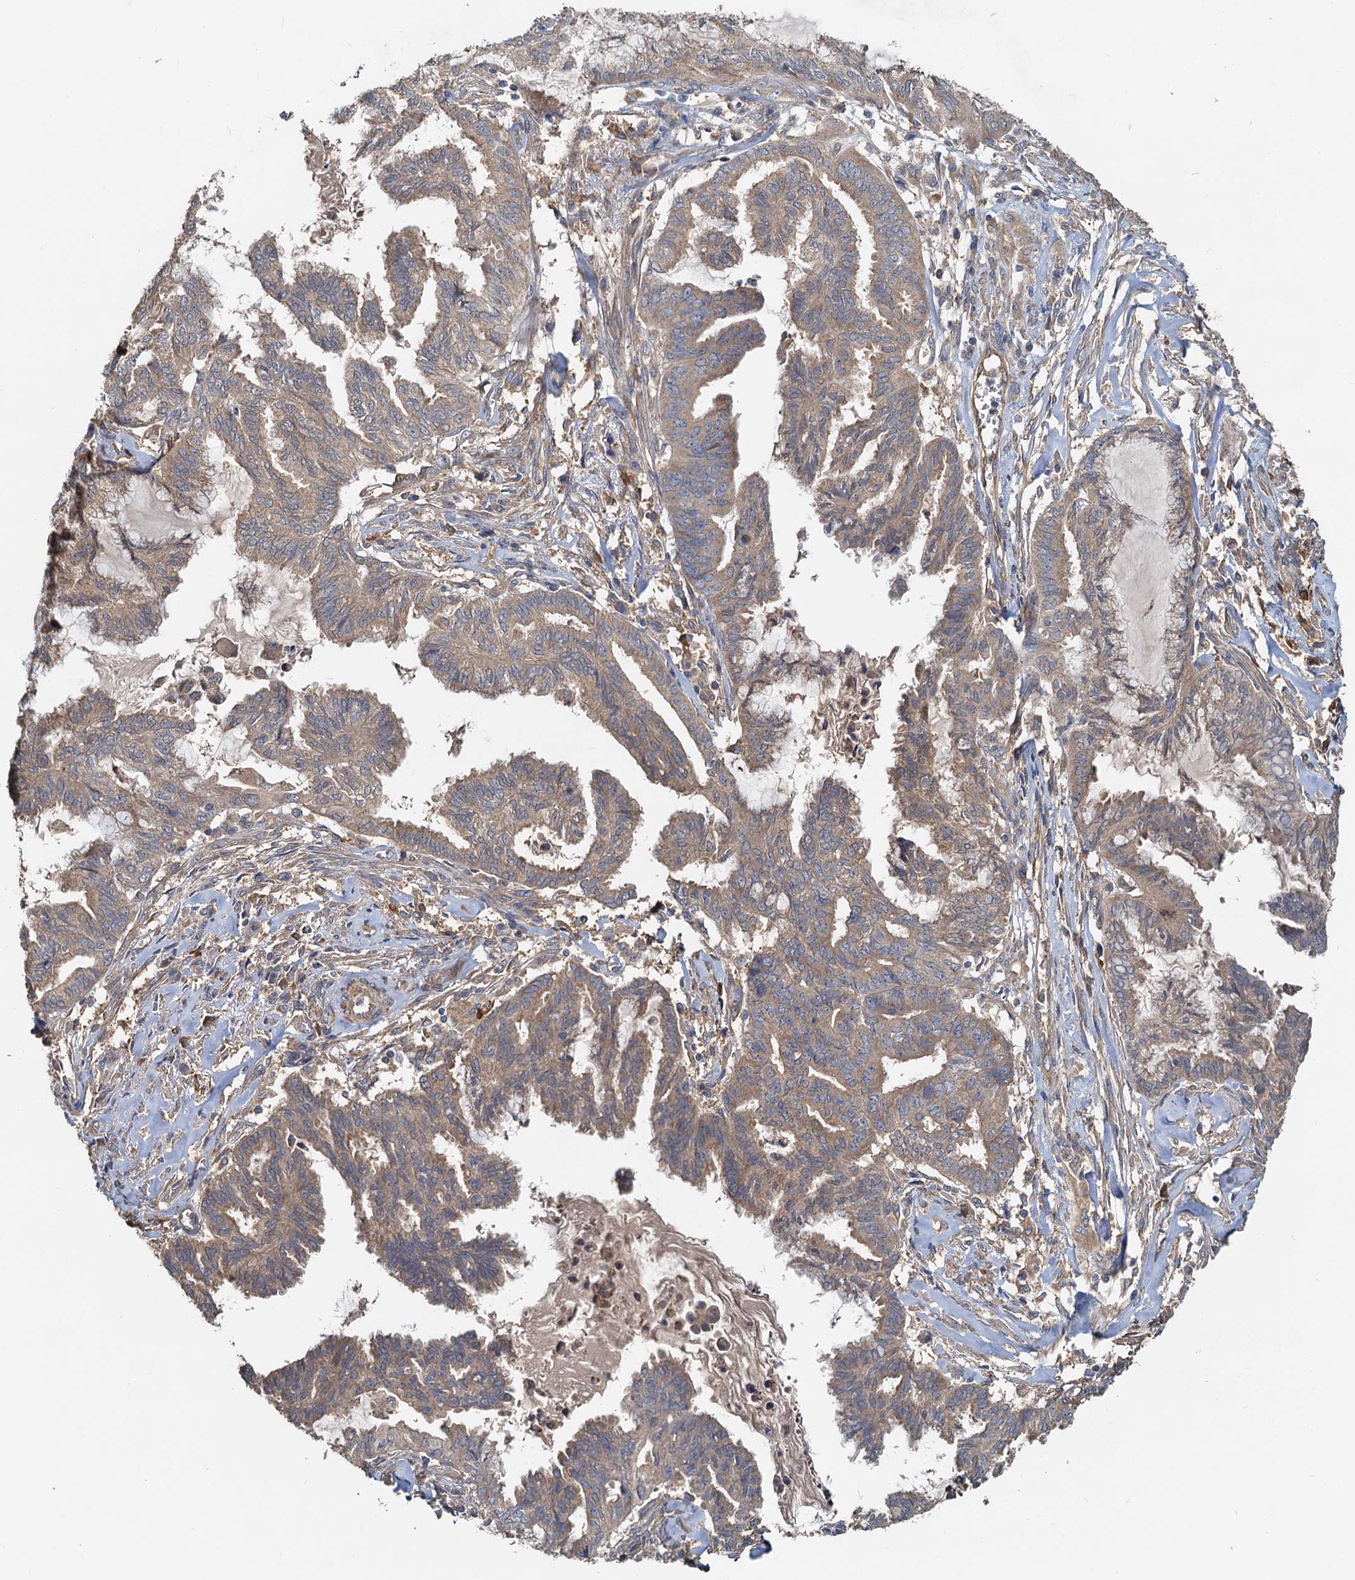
{"staining": {"intensity": "weak", "quantity": ">75%", "location": "cytoplasmic/membranous"}, "tissue": "endometrial cancer", "cell_type": "Tumor cells", "image_type": "cancer", "snomed": [{"axis": "morphology", "description": "Adenocarcinoma, NOS"}, {"axis": "topography", "description": "Endometrium"}], "caption": "Immunohistochemistry (DAB) staining of endometrial cancer (adenocarcinoma) exhibits weak cytoplasmic/membranous protein staining in about >75% of tumor cells.", "gene": "HYI", "patient": {"sex": "female", "age": 86}}